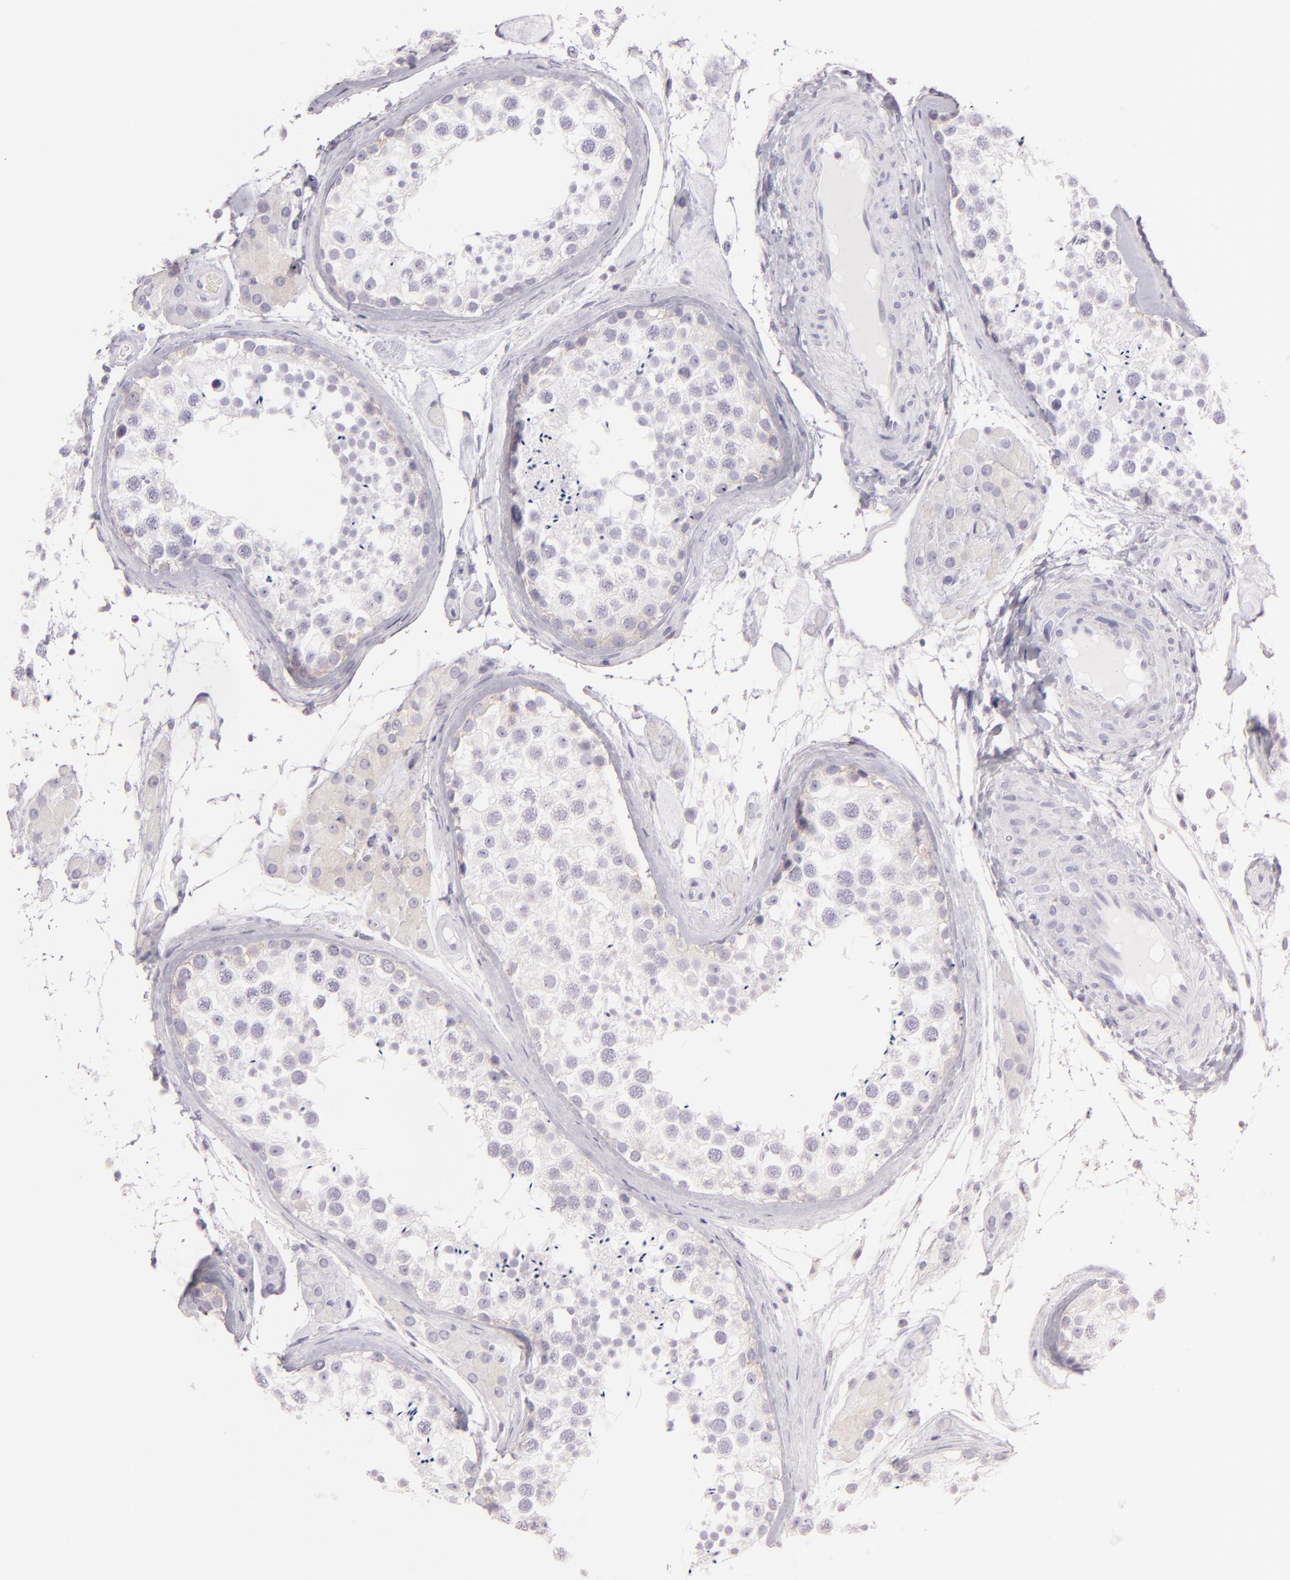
{"staining": {"intensity": "negative", "quantity": "none", "location": "none"}, "tissue": "testis", "cell_type": "Cells in seminiferous ducts", "image_type": "normal", "snomed": [{"axis": "morphology", "description": "Normal tissue, NOS"}, {"axis": "topography", "description": "Testis"}], "caption": "Cells in seminiferous ducts show no significant staining in benign testis. The staining was performed using DAB (3,3'-diaminobenzidine) to visualize the protein expression in brown, while the nuclei were stained in blue with hematoxylin (Magnification: 20x).", "gene": "DLG4", "patient": {"sex": "male", "age": 46}}